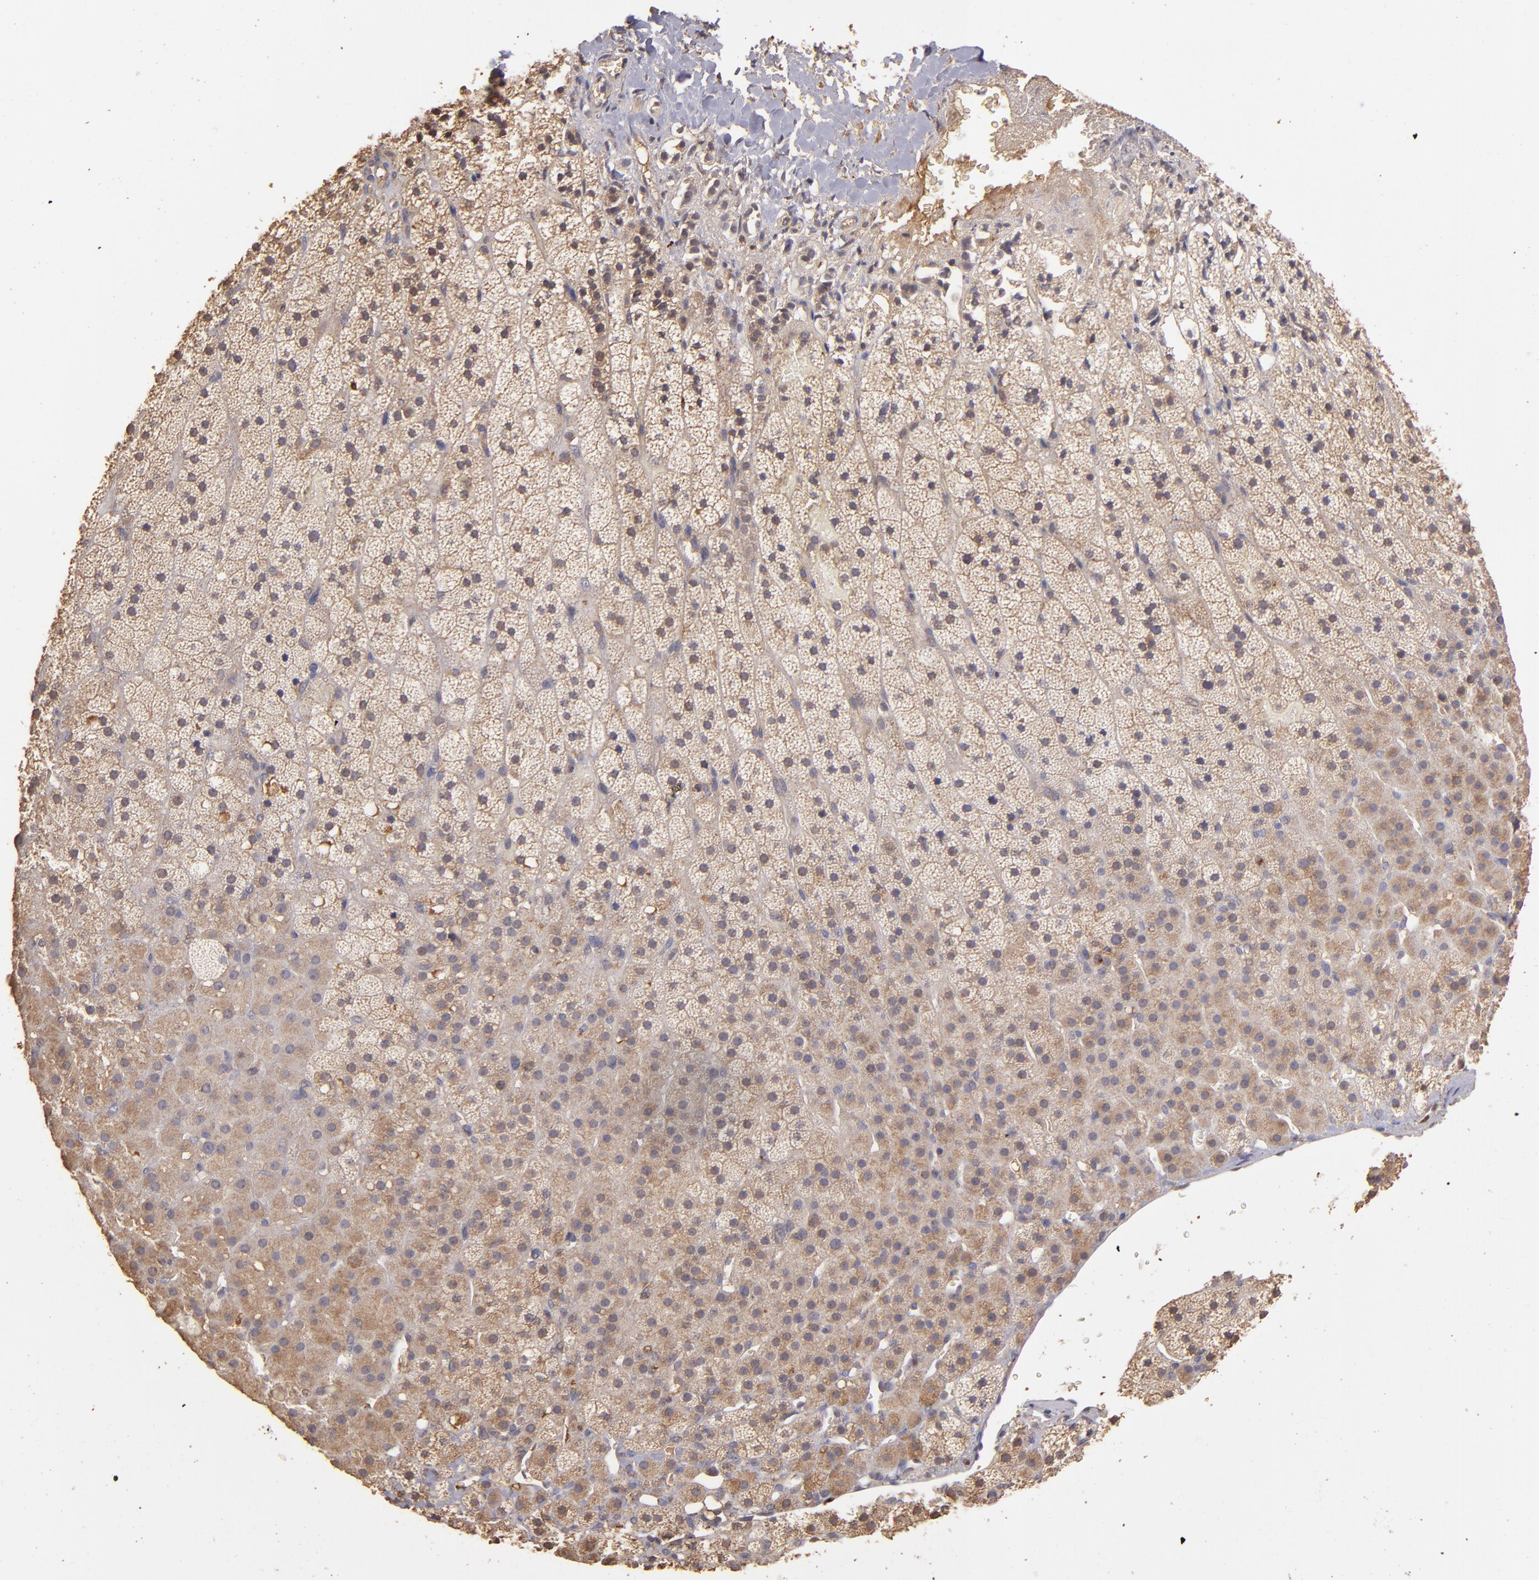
{"staining": {"intensity": "moderate", "quantity": ">75%", "location": "cytoplasmic/membranous"}, "tissue": "adrenal gland", "cell_type": "Glandular cells", "image_type": "normal", "snomed": [{"axis": "morphology", "description": "Normal tissue, NOS"}, {"axis": "topography", "description": "Adrenal gland"}], "caption": "Immunohistochemistry (IHC) photomicrograph of benign human adrenal gland stained for a protein (brown), which exhibits medium levels of moderate cytoplasmic/membranous staining in approximately >75% of glandular cells.", "gene": "SRRD", "patient": {"sex": "male", "age": 35}}